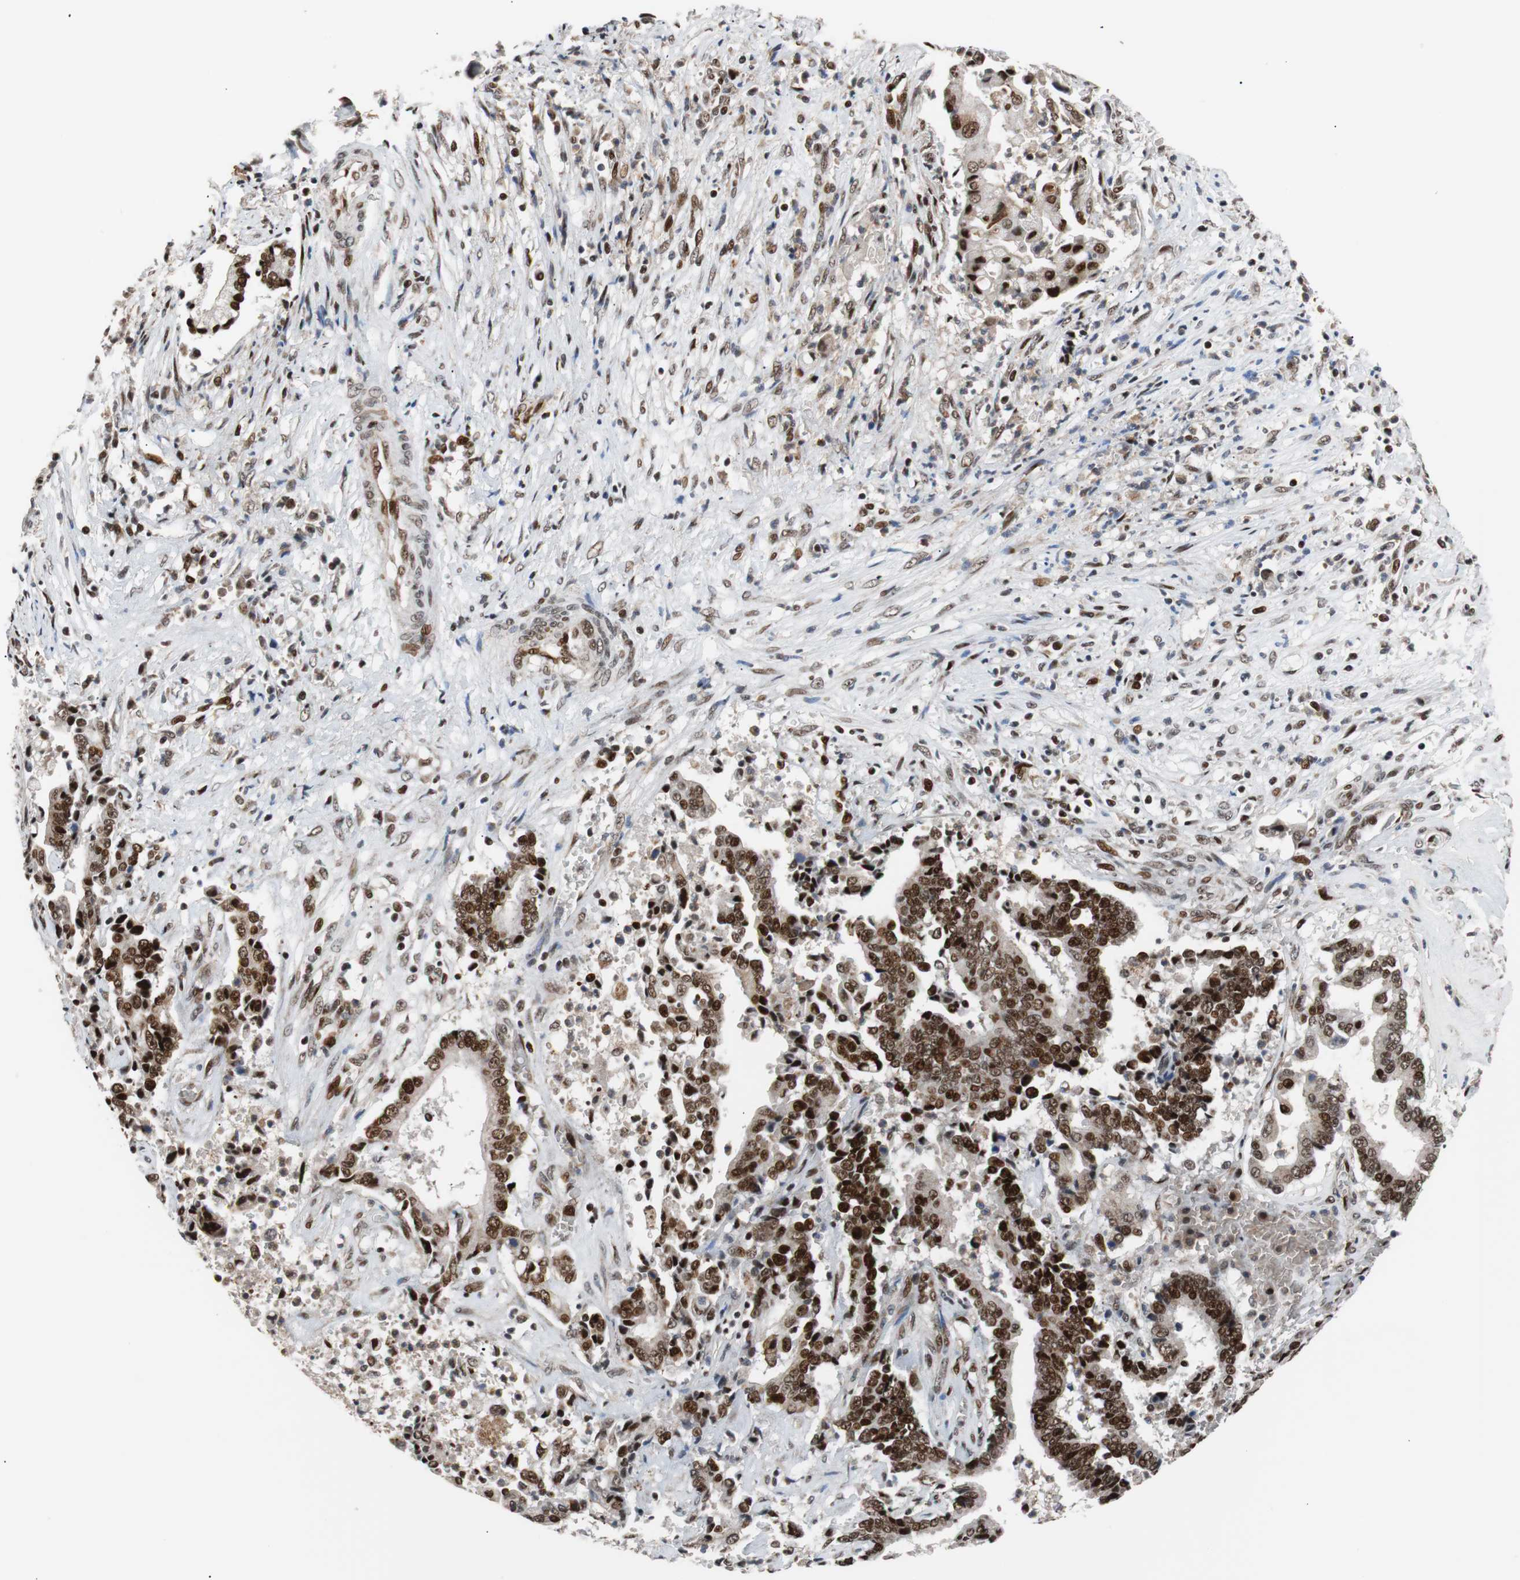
{"staining": {"intensity": "strong", "quantity": ">75%", "location": "nuclear"}, "tissue": "liver cancer", "cell_type": "Tumor cells", "image_type": "cancer", "snomed": [{"axis": "morphology", "description": "Cholangiocarcinoma"}, {"axis": "topography", "description": "Liver"}], "caption": "A photomicrograph showing strong nuclear positivity in approximately >75% of tumor cells in liver cholangiocarcinoma, as visualized by brown immunohistochemical staining.", "gene": "NBL1", "patient": {"sex": "male", "age": 57}}